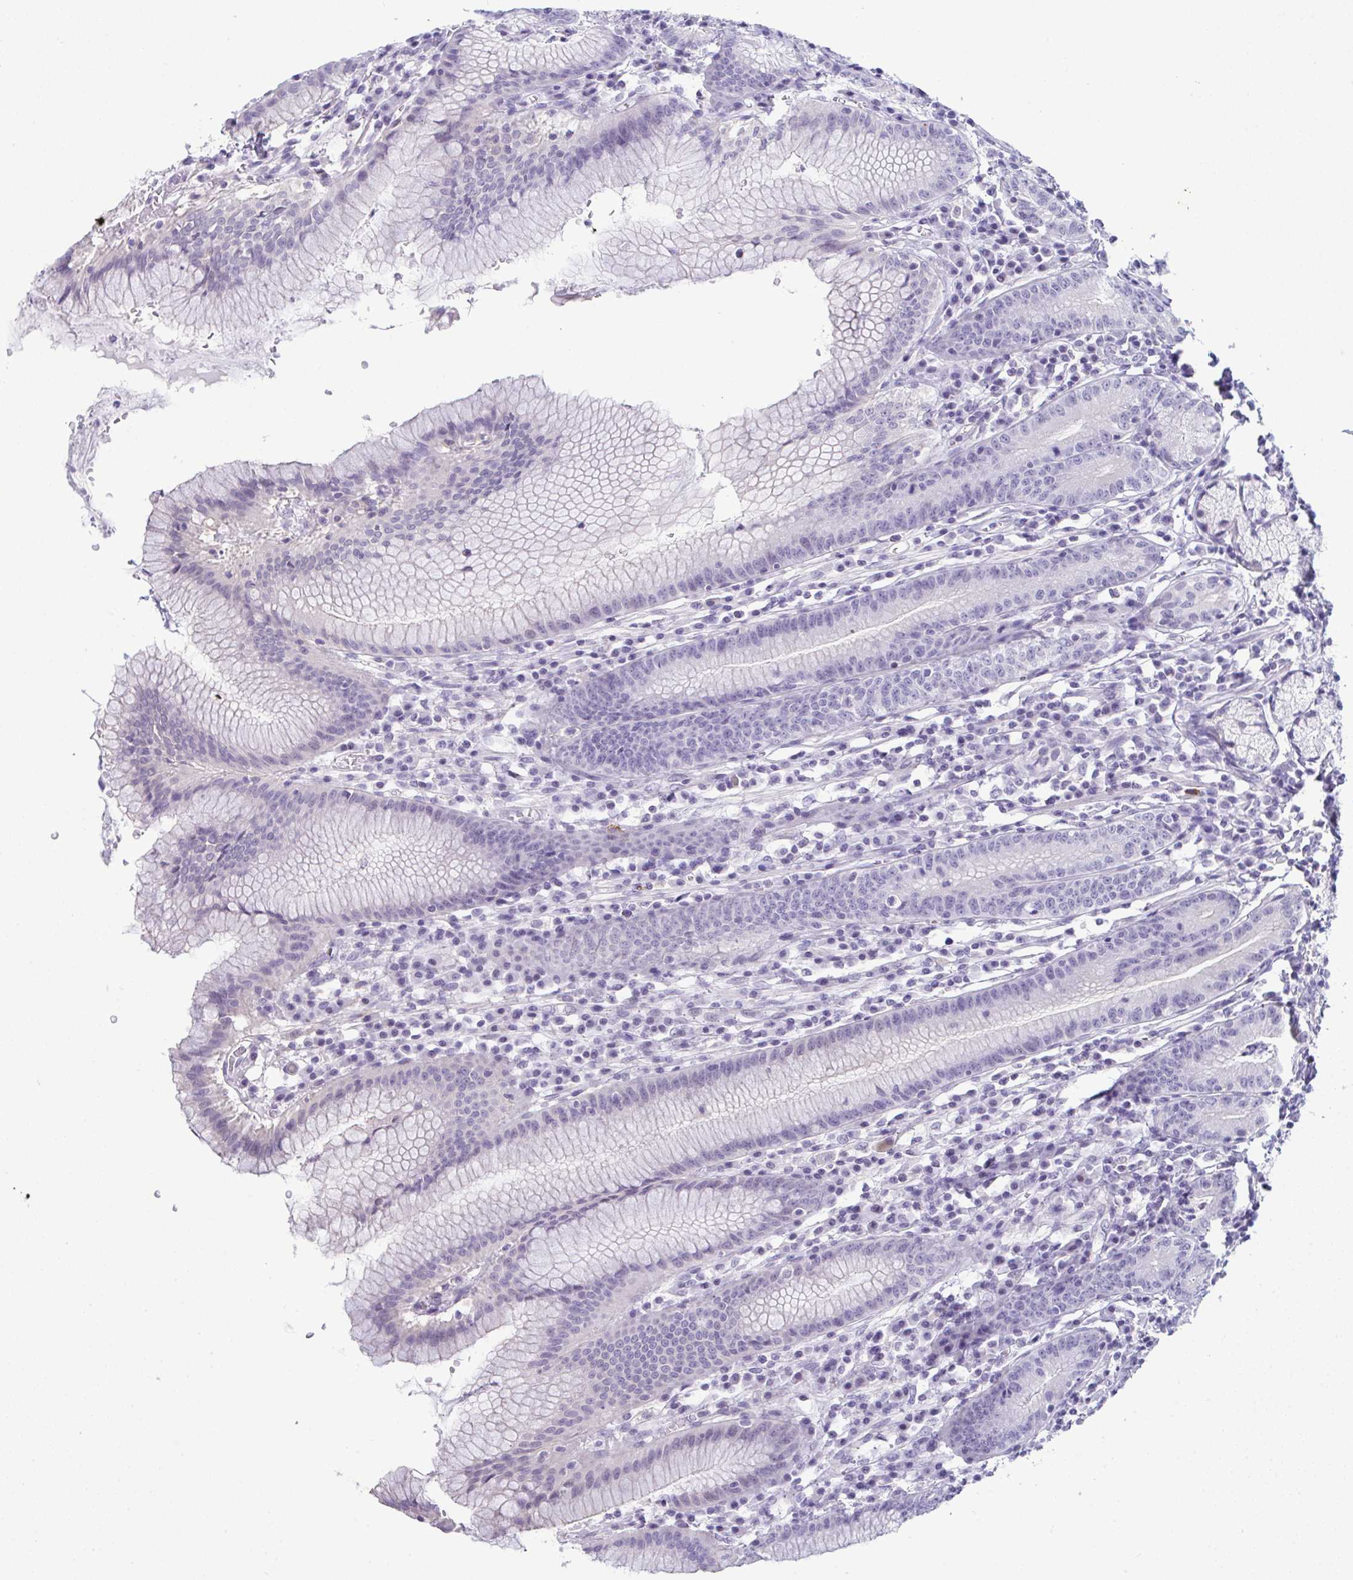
{"staining": {"intensity": "negative", "quantity": "none", "location": "none"}, "tissue": "stomach", "cell_type": "Glandular cells", "image_type": "normal", "snomed": [{"axis": "morphology", "description": "Normal tissue, NOS"}, {"axis": "topography", "description": "Stomach"}], "caption": "Stomach stained for a protein using immunohistochemistry demonstrates no positivity glandular cells.", "gene": "ATP6V0D2", "patient": {"sex": "male", "age": 55}}